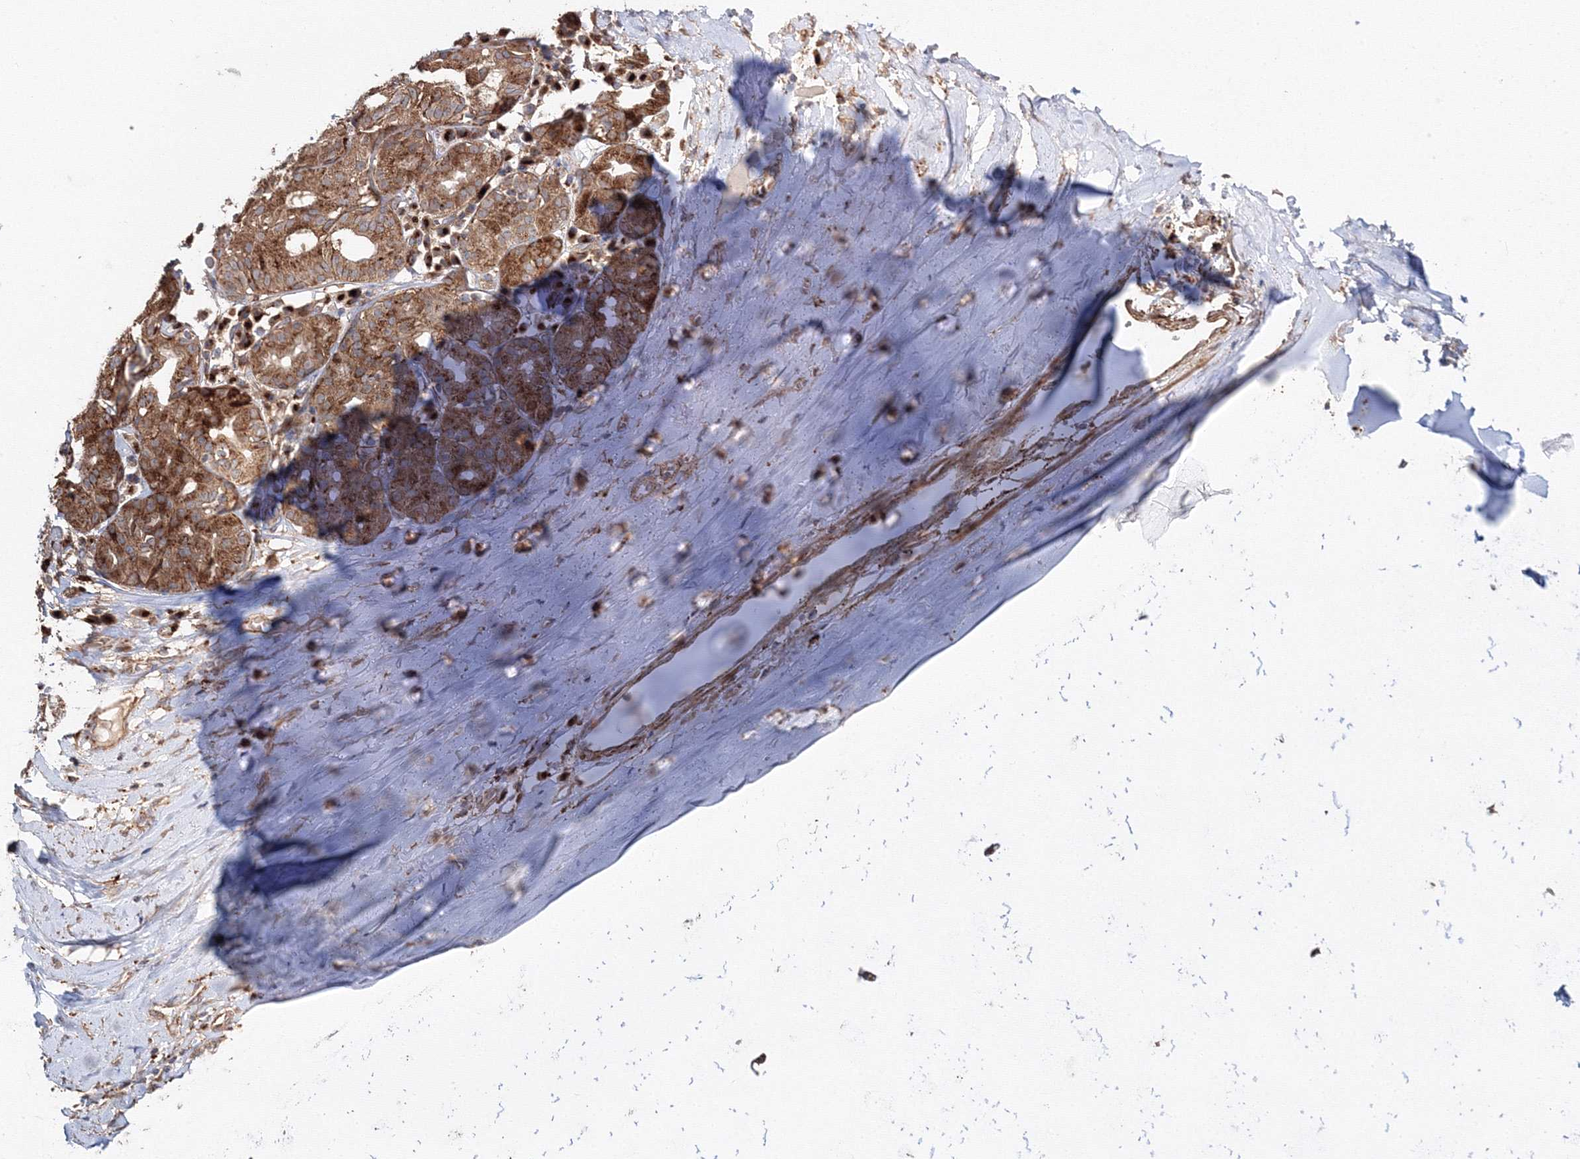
{"staining": {"intensity": "moderate", "quantity": ">75%", "location": "cytoplasmic/membranous"}, "tissue": "adipose tissue", "cell_type": "Adipocytes", "image_type": "normal", "snomed": [{"axis": "morphology", "description": "Normal tissue, NOS"}, {"axis": "morphology", "description": "Basal cell carcinoma"}, {"axis": "topography", "description": "Cartilage tissue"}, {"axis": "topography", "description": "Nasopharynx"}, {"axis": "topography", "description": "Oral tissue"}], "caption": "High-power microscopy captured an immunohistochemistry photomicrograph of benign adipose tissue, revealing moderate cytoplasmic/membranous staining in approximately >75% of adipocytes.", "gene": "DDO", "patient": {"sex": "female", "age": 77}}